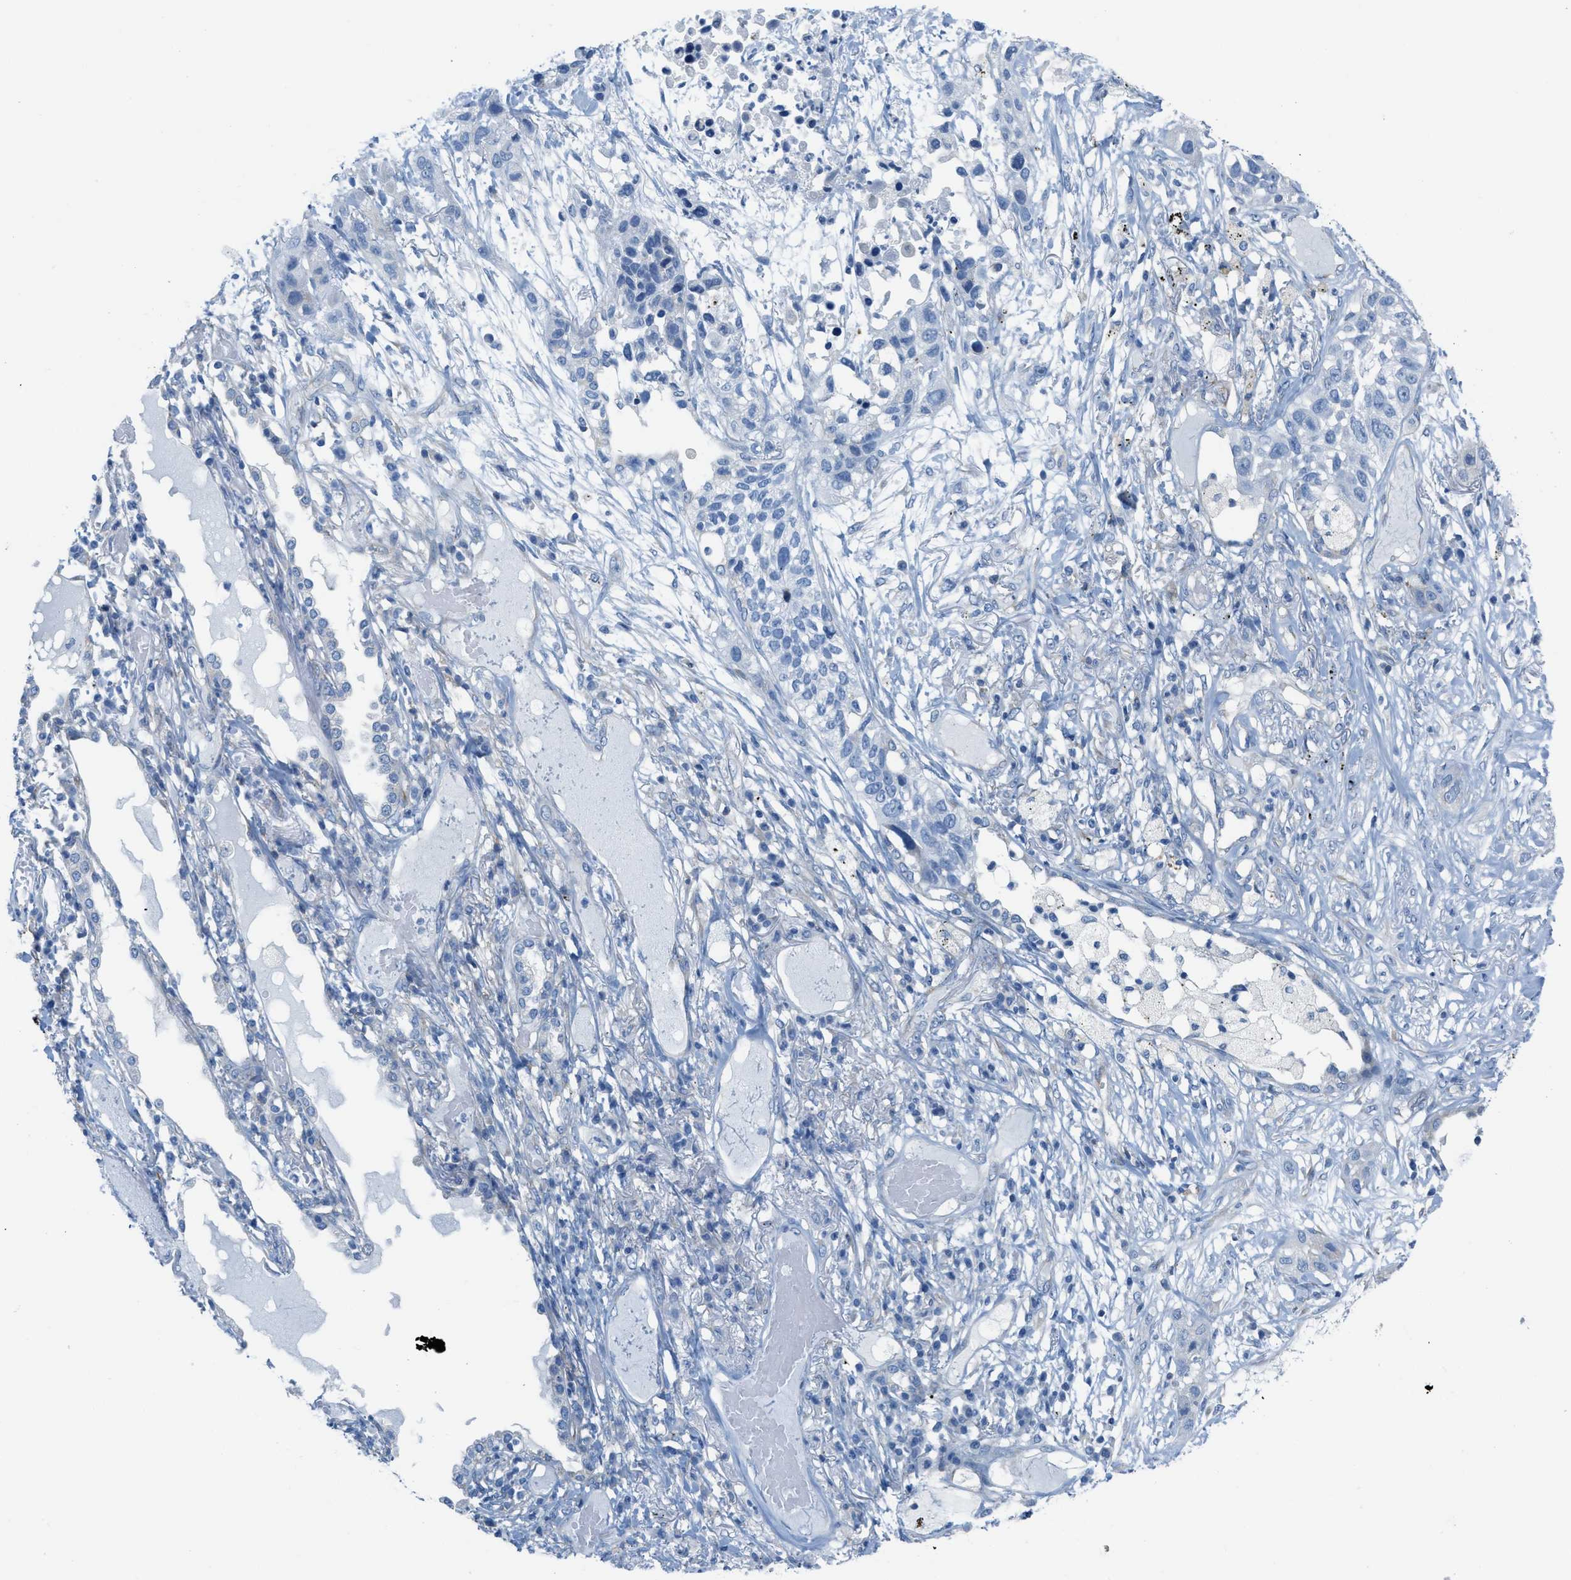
{"staining": {"intensity": "negative", "quantity": "none", "location": "none"}, "tissue": "lung cancer", "cell_type": "Tumor cells", "image_type": "cancer", "snomed": [{"axis": "morphology", "description": "Squamous cell carcinoma, NOS"}, {"axis": "topography", "description": "Lung"}], "caption": "This is a photomicrograph of immunohistochemistry (IHC) staining of lung squamous cell carcinoma, which shows no positivity in tumor cells.", "gene": "ASGR1", "patient": {"sex": "male", "age": 71}}